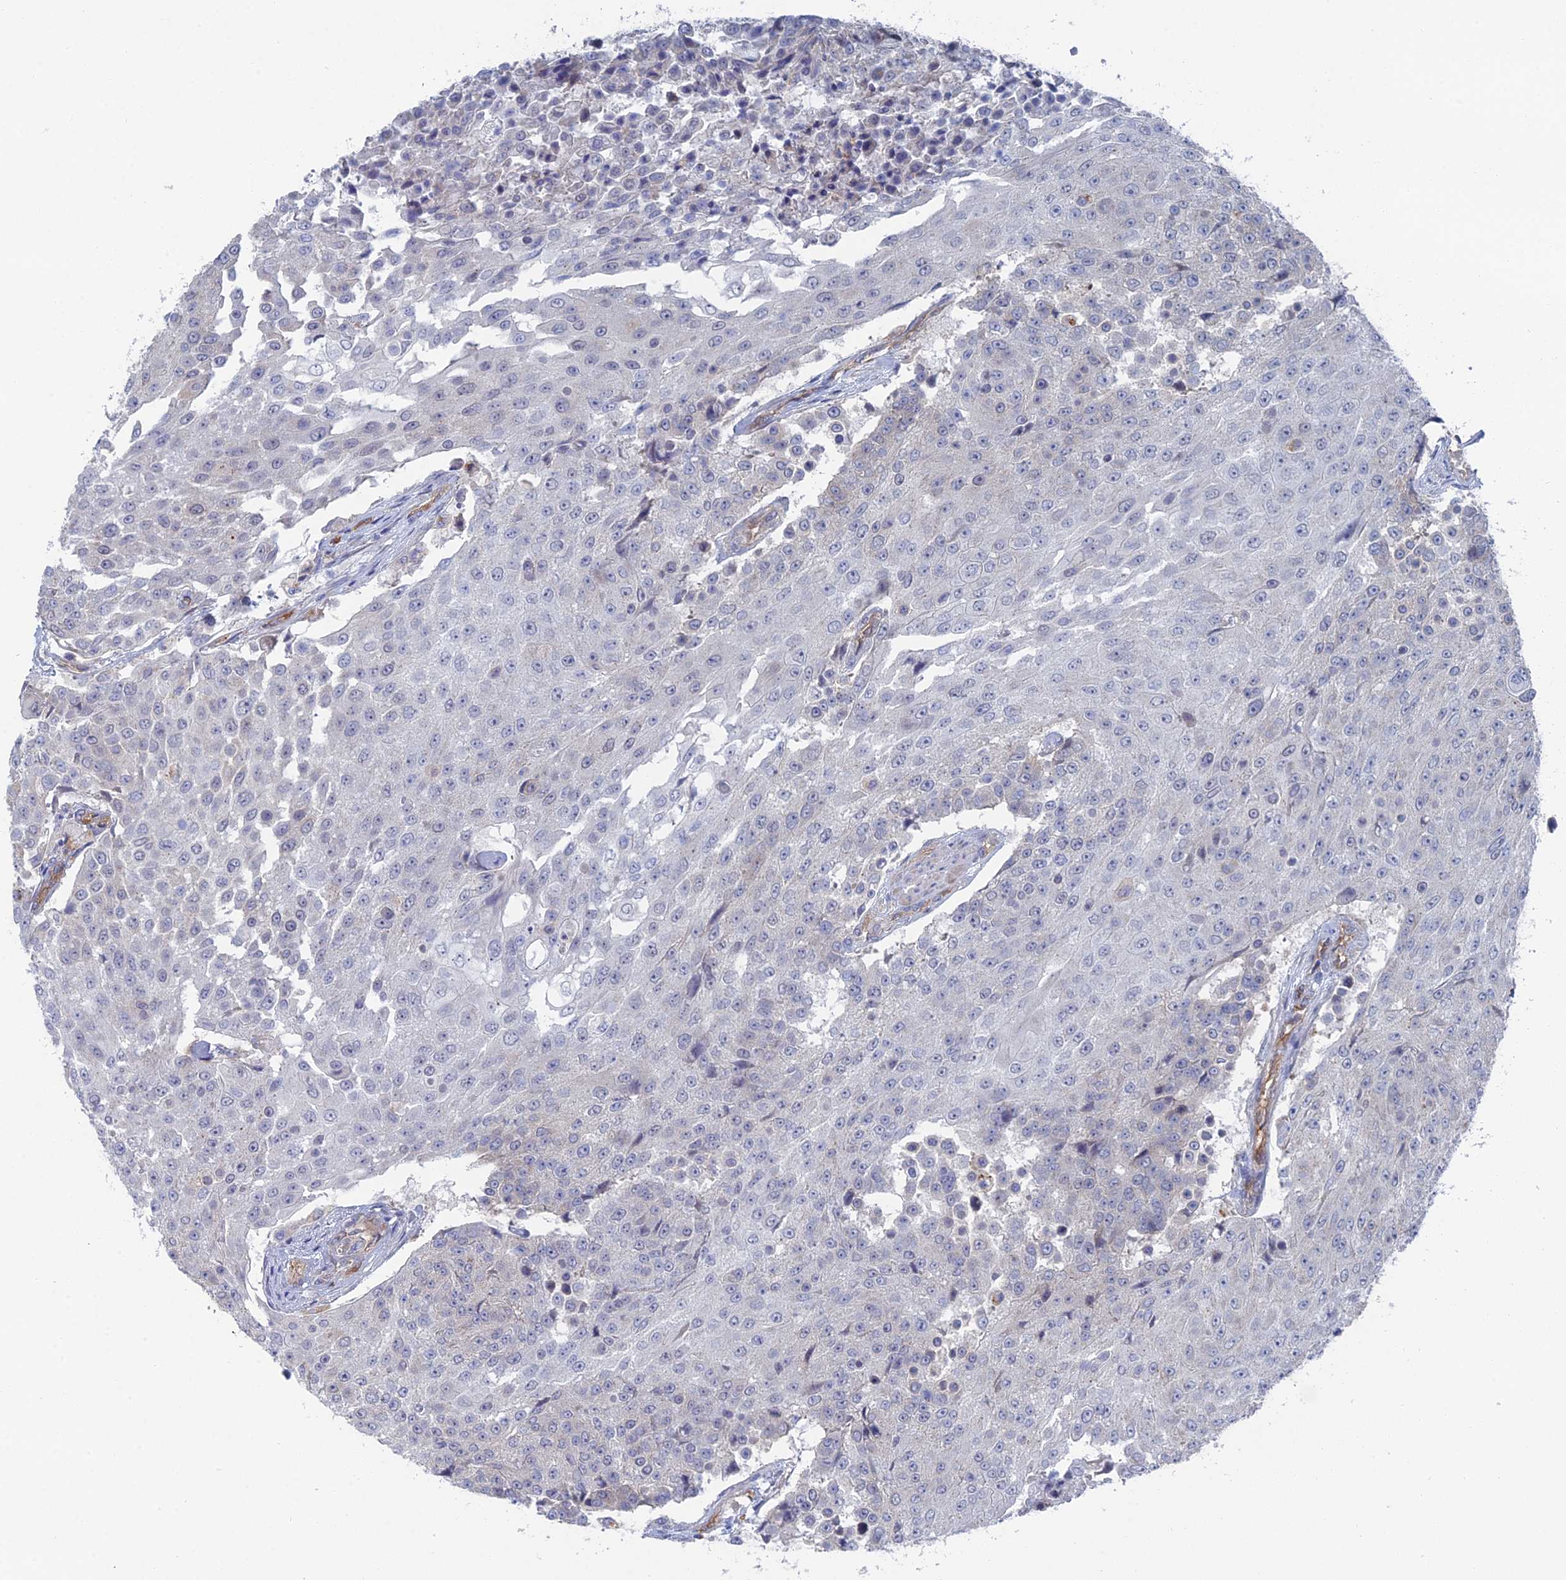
{"staining": {"intensity": "negative", "quantity": "none", "location": "none"}, "tissue": "urothelial cancer", "cell_type": "Tumor cells", "image_type": "cancer", "snomed": [{"axis": "morphology", "description": "Urothelial carcinoma, High grade"}, {"axis": "topography", "description": "Urinary bladder"}], "caption": "A photomicrograph of human urothelial cancer is negative for staining in tumor cells.", "gene": "ARAP3", "patient": {"sex": "female", "age": 63}}